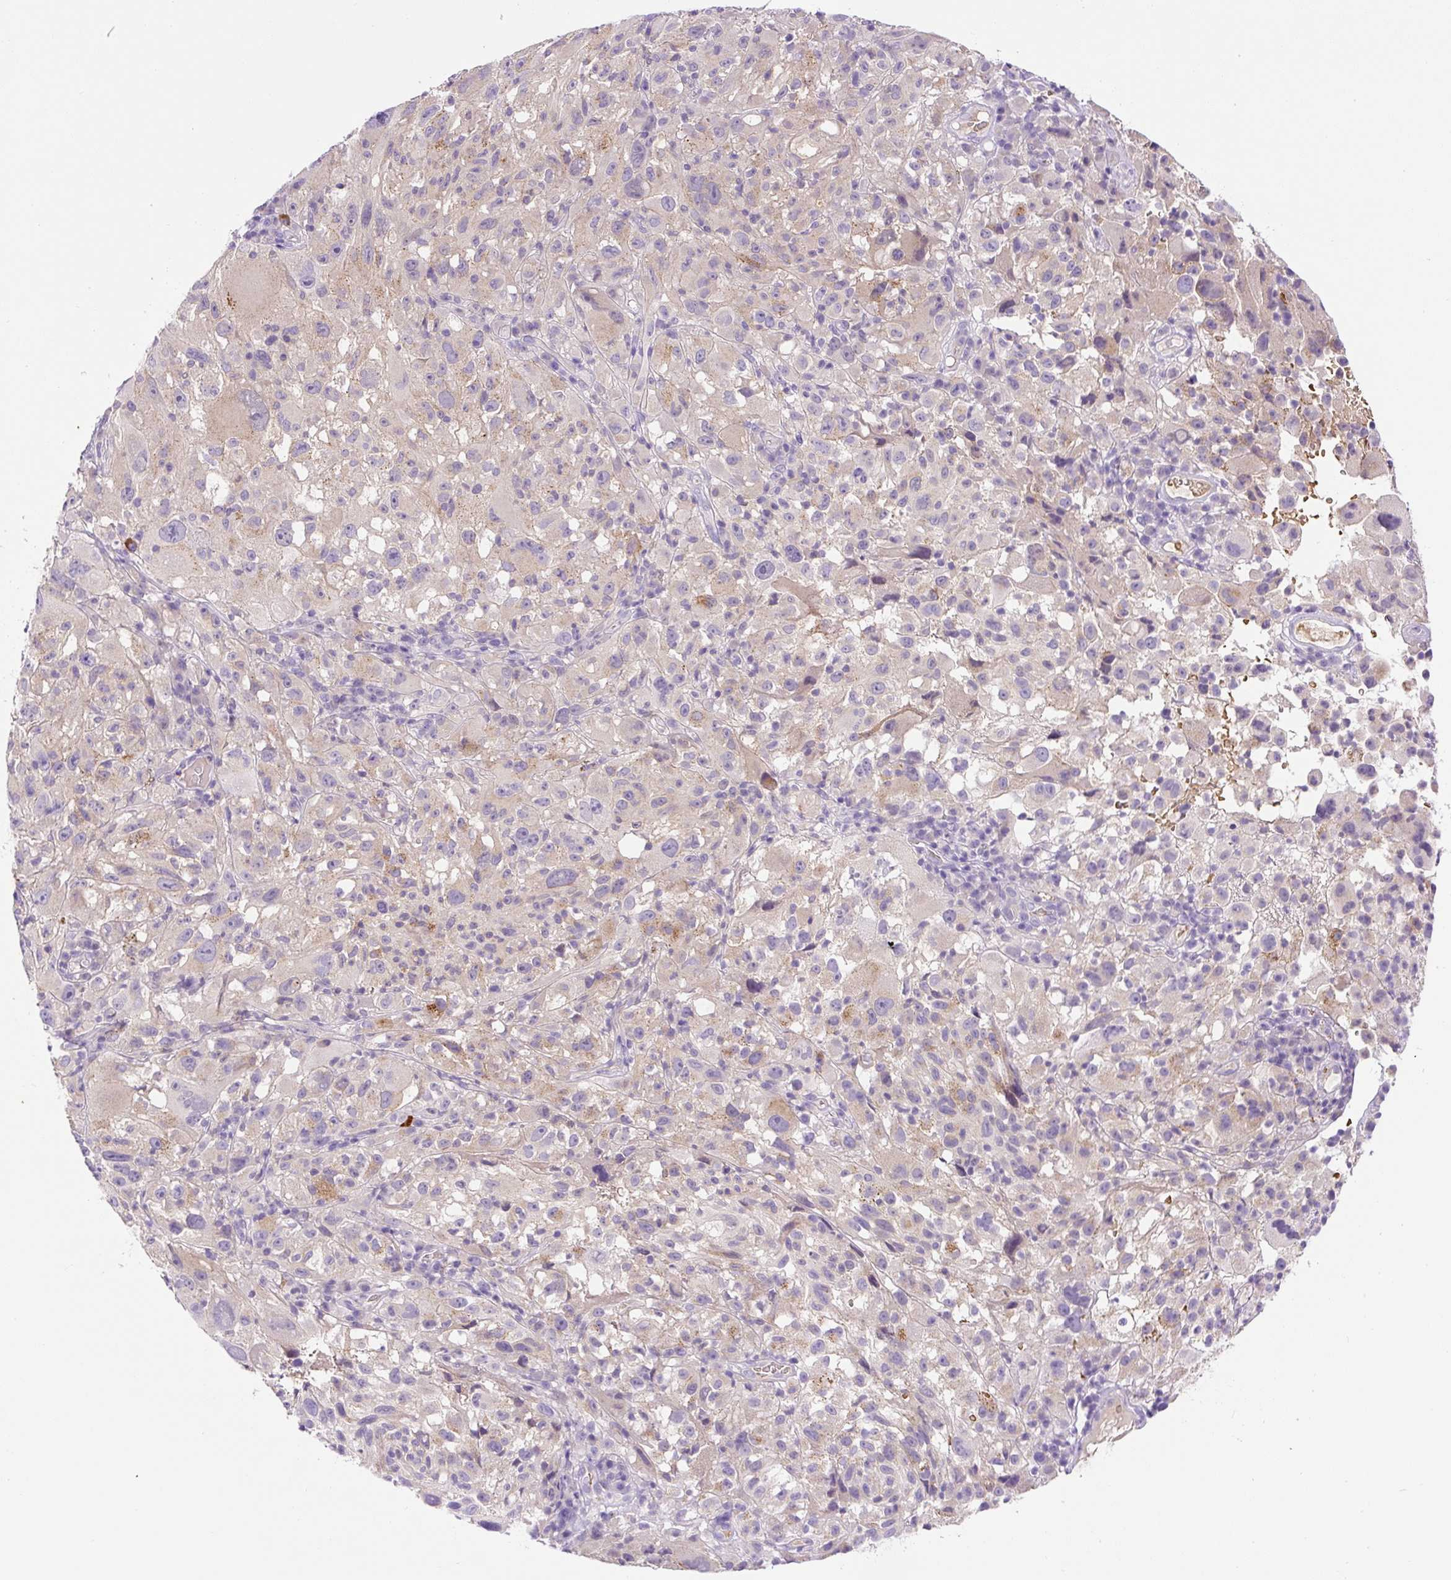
{"staining": {"intensity": "weak", "quantity": "25%-75%", "location": "cytoplasmic/membranous"}, "tissue": "melanoma", "cell_type": "Tumor cells", "image_type": "cancer", "snomed": [{"axis": "morphology", "description": "Malignant melanoma, NOS"}, {"axis": "topography", "description": "Skin"}], "caption": "Weak cytoplasmic/membranous positivity is appreciated in about 25%-75% of tumor cells in malignant melanoma. The staining was performed using DAB, with brown indicating positive protein expression. Nuclei are stained blue with hematoxylin.", "gene": "LHFPL5", "patient": {"sex": "female", "age": 71}}